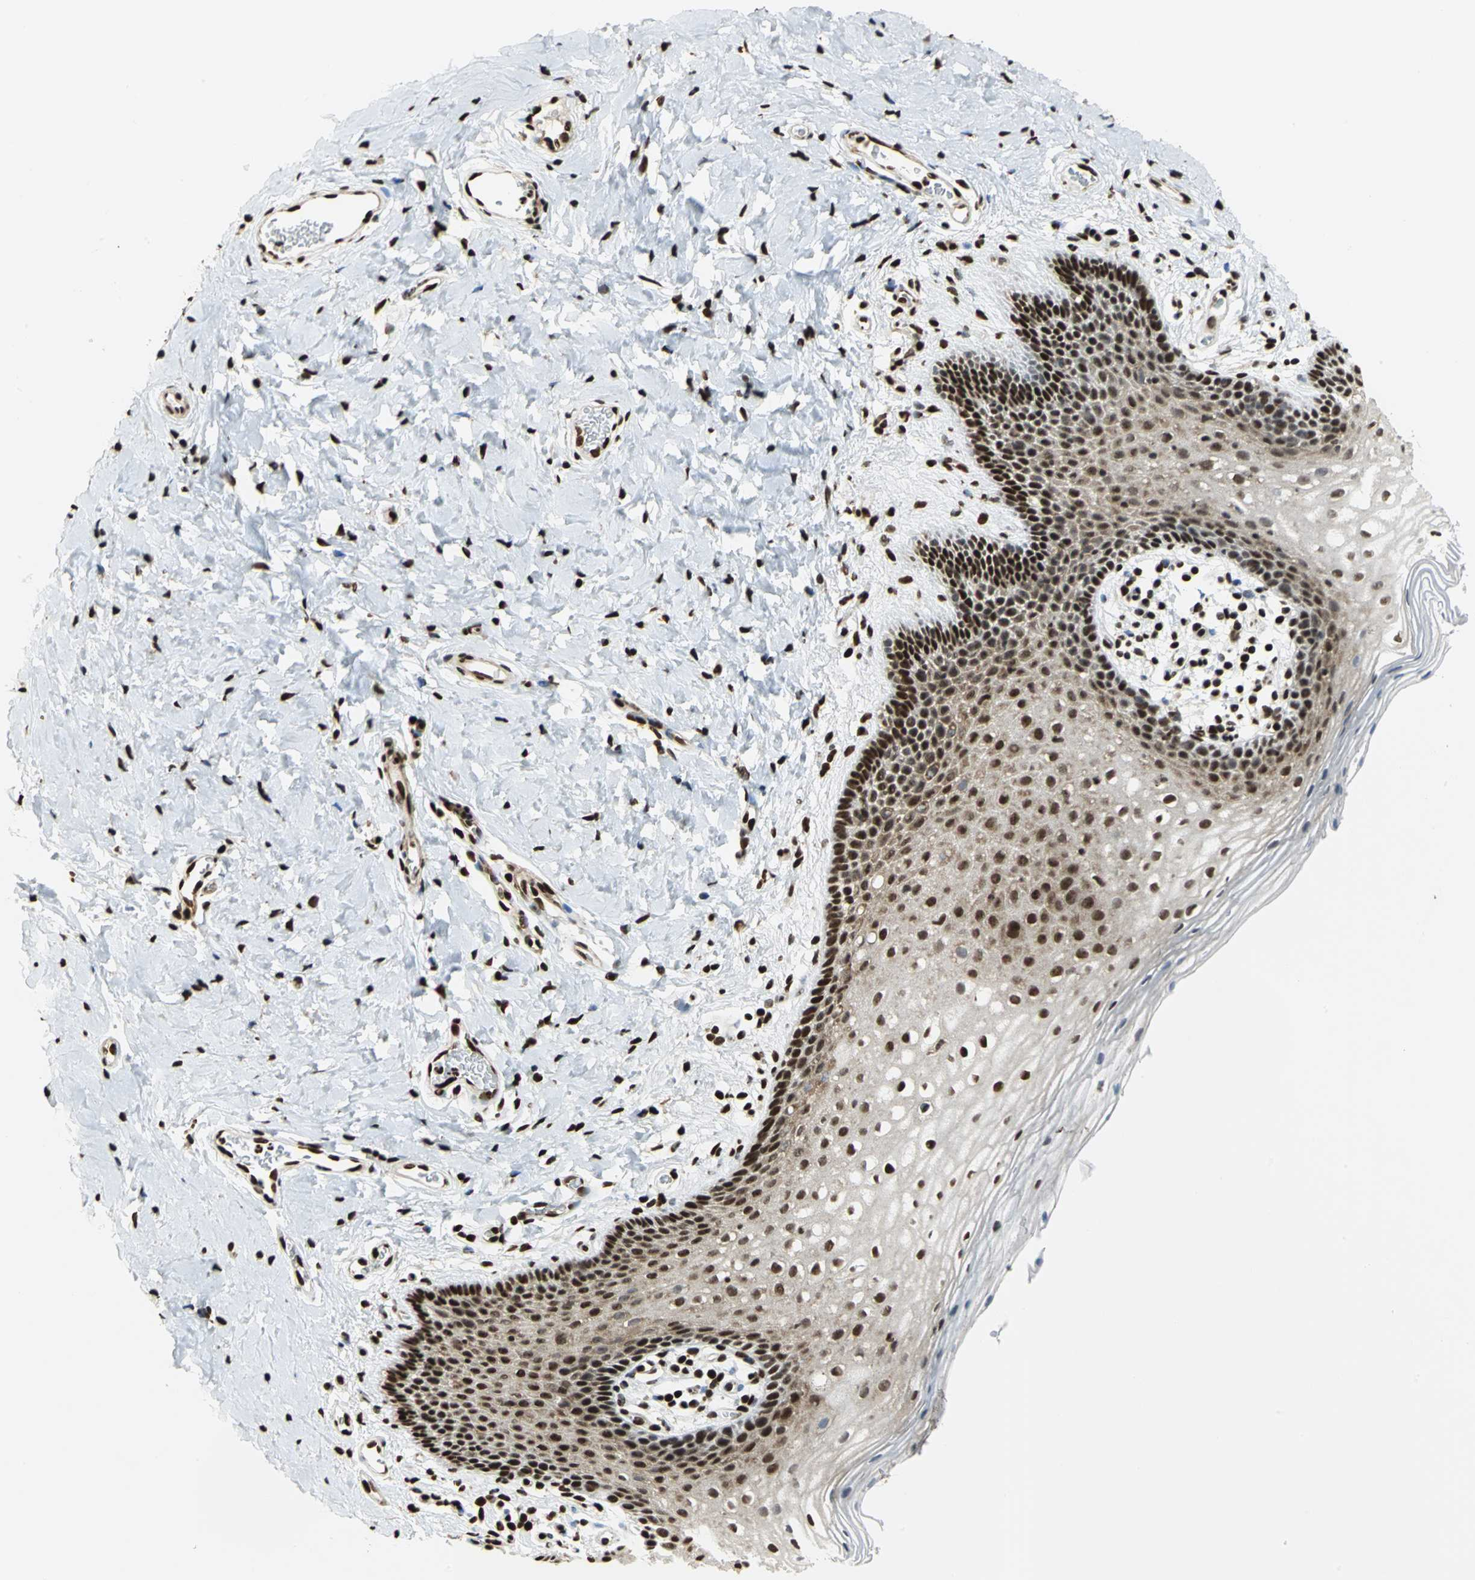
{"staining": {"intensity": "strong", "quantity": ">75%", "location": "nuclear"}, "tissue": "vagina", "cell_type": "Squamous epithelial cells", "image_type": "normal", "snomed": [{"axis": "morphology", "description": "Normal tissue, NOS"}, {"axis": "topography", "description": "Vagina"}], "caption": "Brown immunohistochemical staining in benign vagina shows strong nuclear expression in approximately >75% of squamous epithelial cells.", "gene": "HMGB1", "patient": {"sex": "female", "age": 55}}